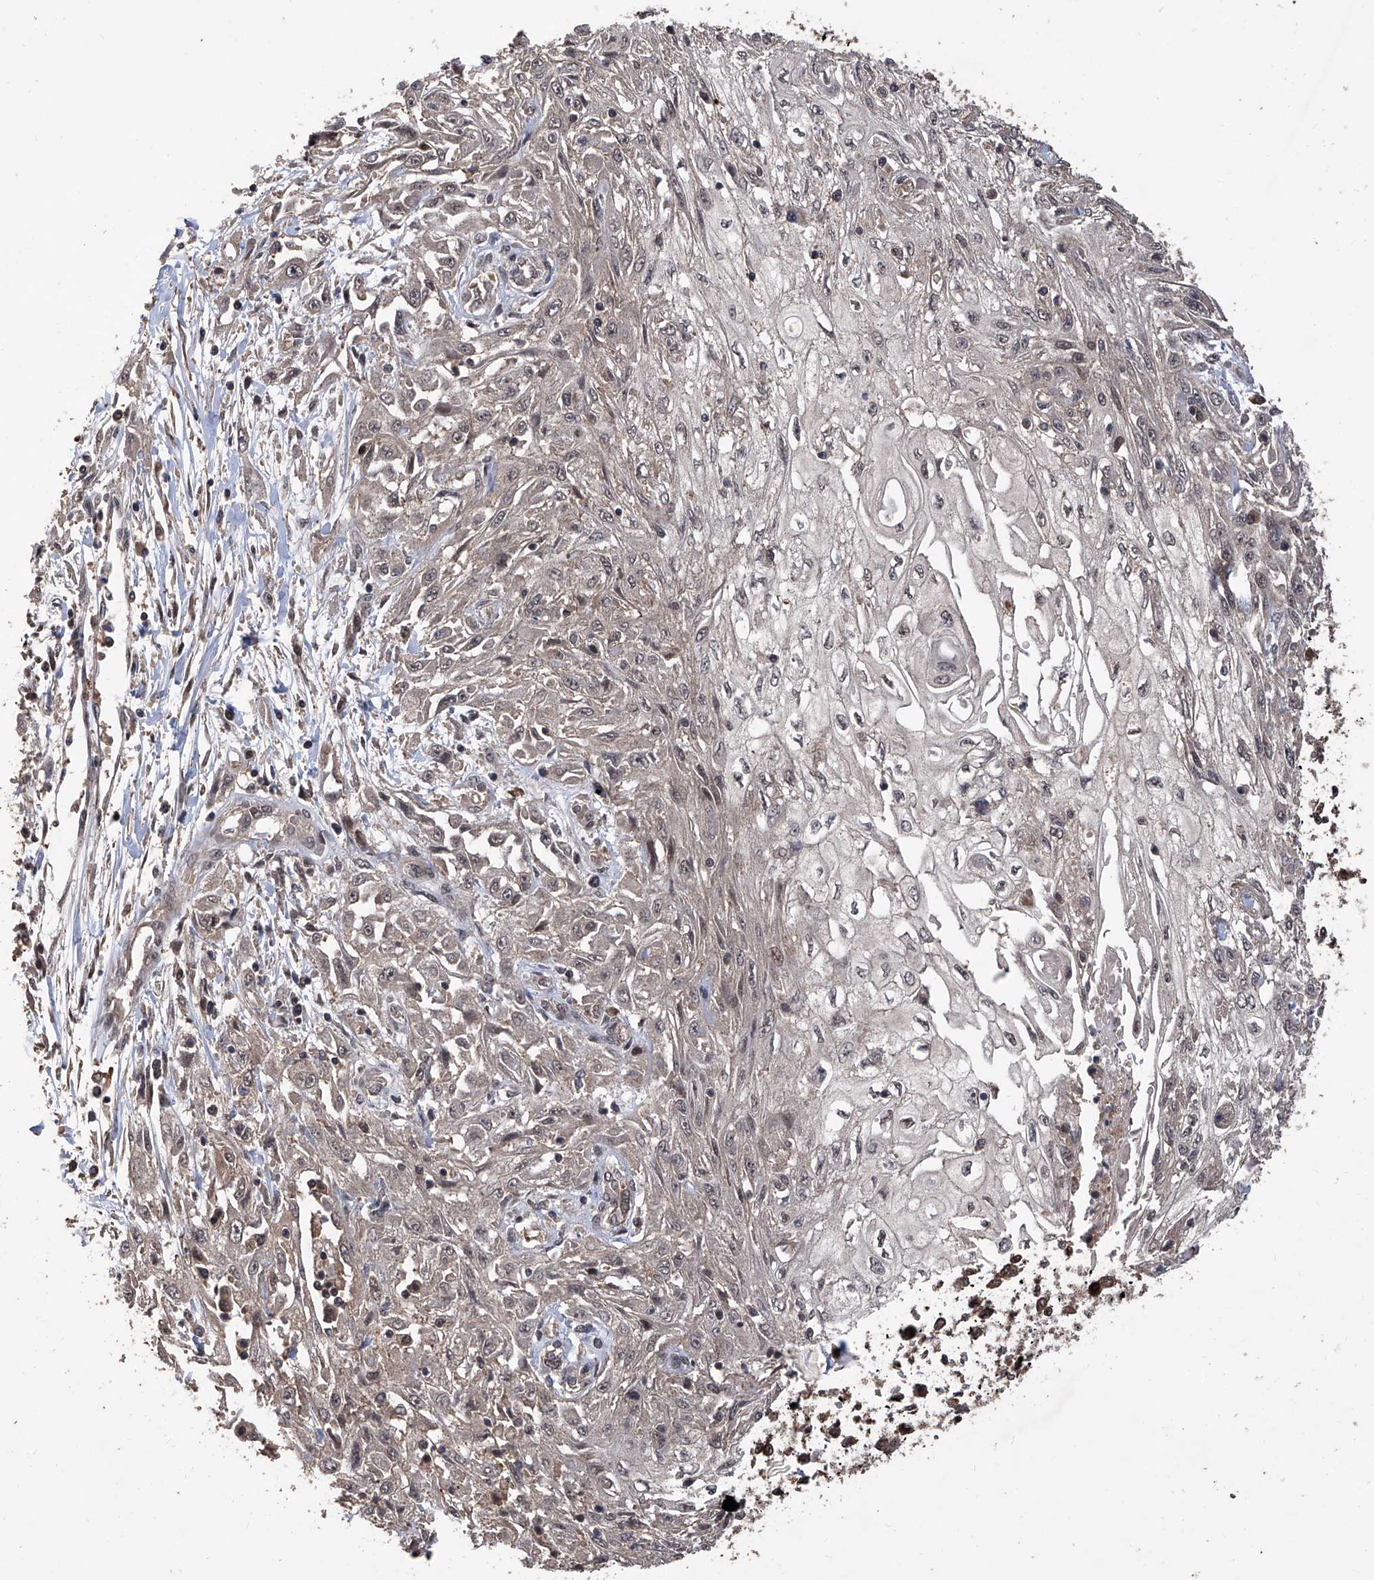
{"staining": {"intensity": "weak", "quantity": "25%-75%", "location": "nuclear"}, "tissue": "skin cancer", "cell_type": "Tumor cells", "image_type": "cancer", "snomed": [{"axis": "morphology", "description": "Squamous cell carcinoma, NOS"}, {"axis": "morphology", "description": "Squamous cell carcinoma, metastatic, NOS"}, {"axis": "topography", "description": "Skin"}, {"axis": "topography", "description": "Lymph node"}], "caption": "A brown stain highlights weak nuclear positivity of a protein in skin cancer (squamous cell carcinoma) tumor cells.", "gene": "LYSMD4", "patient": {"sex": "male", "age": 75}}